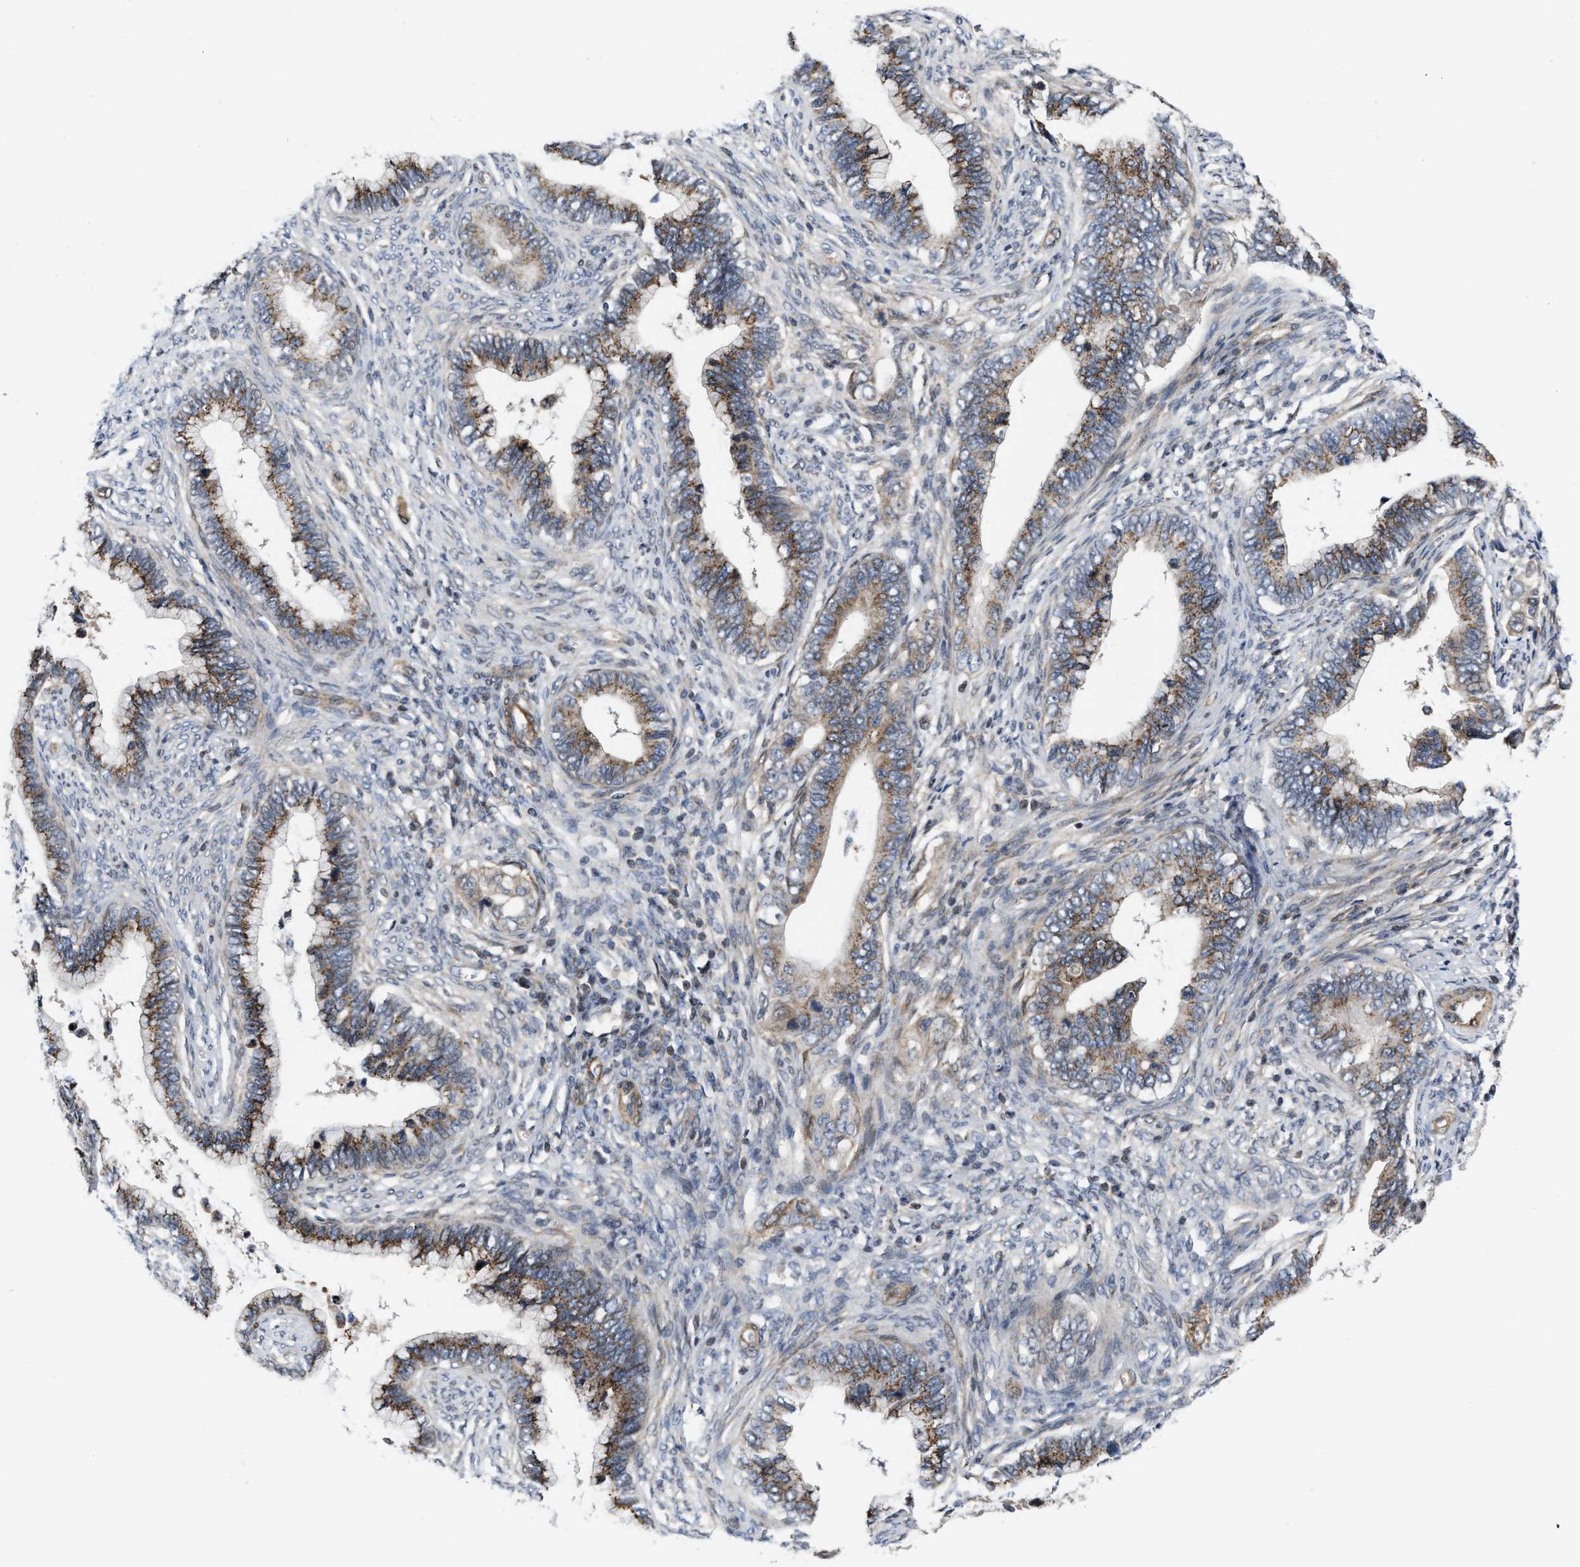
{"staining": {"intensity": "moderate", "quantity": ">75%", "location": "cytoplasmic/membranous"}, "tissue": "cervical cancer", "cell_type": "Tumor cells", "image_type": "cancer", "snomed": [{"axis": "morphology", "description": "Adenocarcinoma, NOS"}, {"axis": "topography", "description": "Cervix"}], "caption": "Immunohistochemical staining of human adenocarcinoma (cervical) displays medium levels of moderate cytoplasmic/membranous protein staining in about >75% of tumor cells.", "gene": "TGFB1I1", "patient": {"sex": "female", "age": 44}}